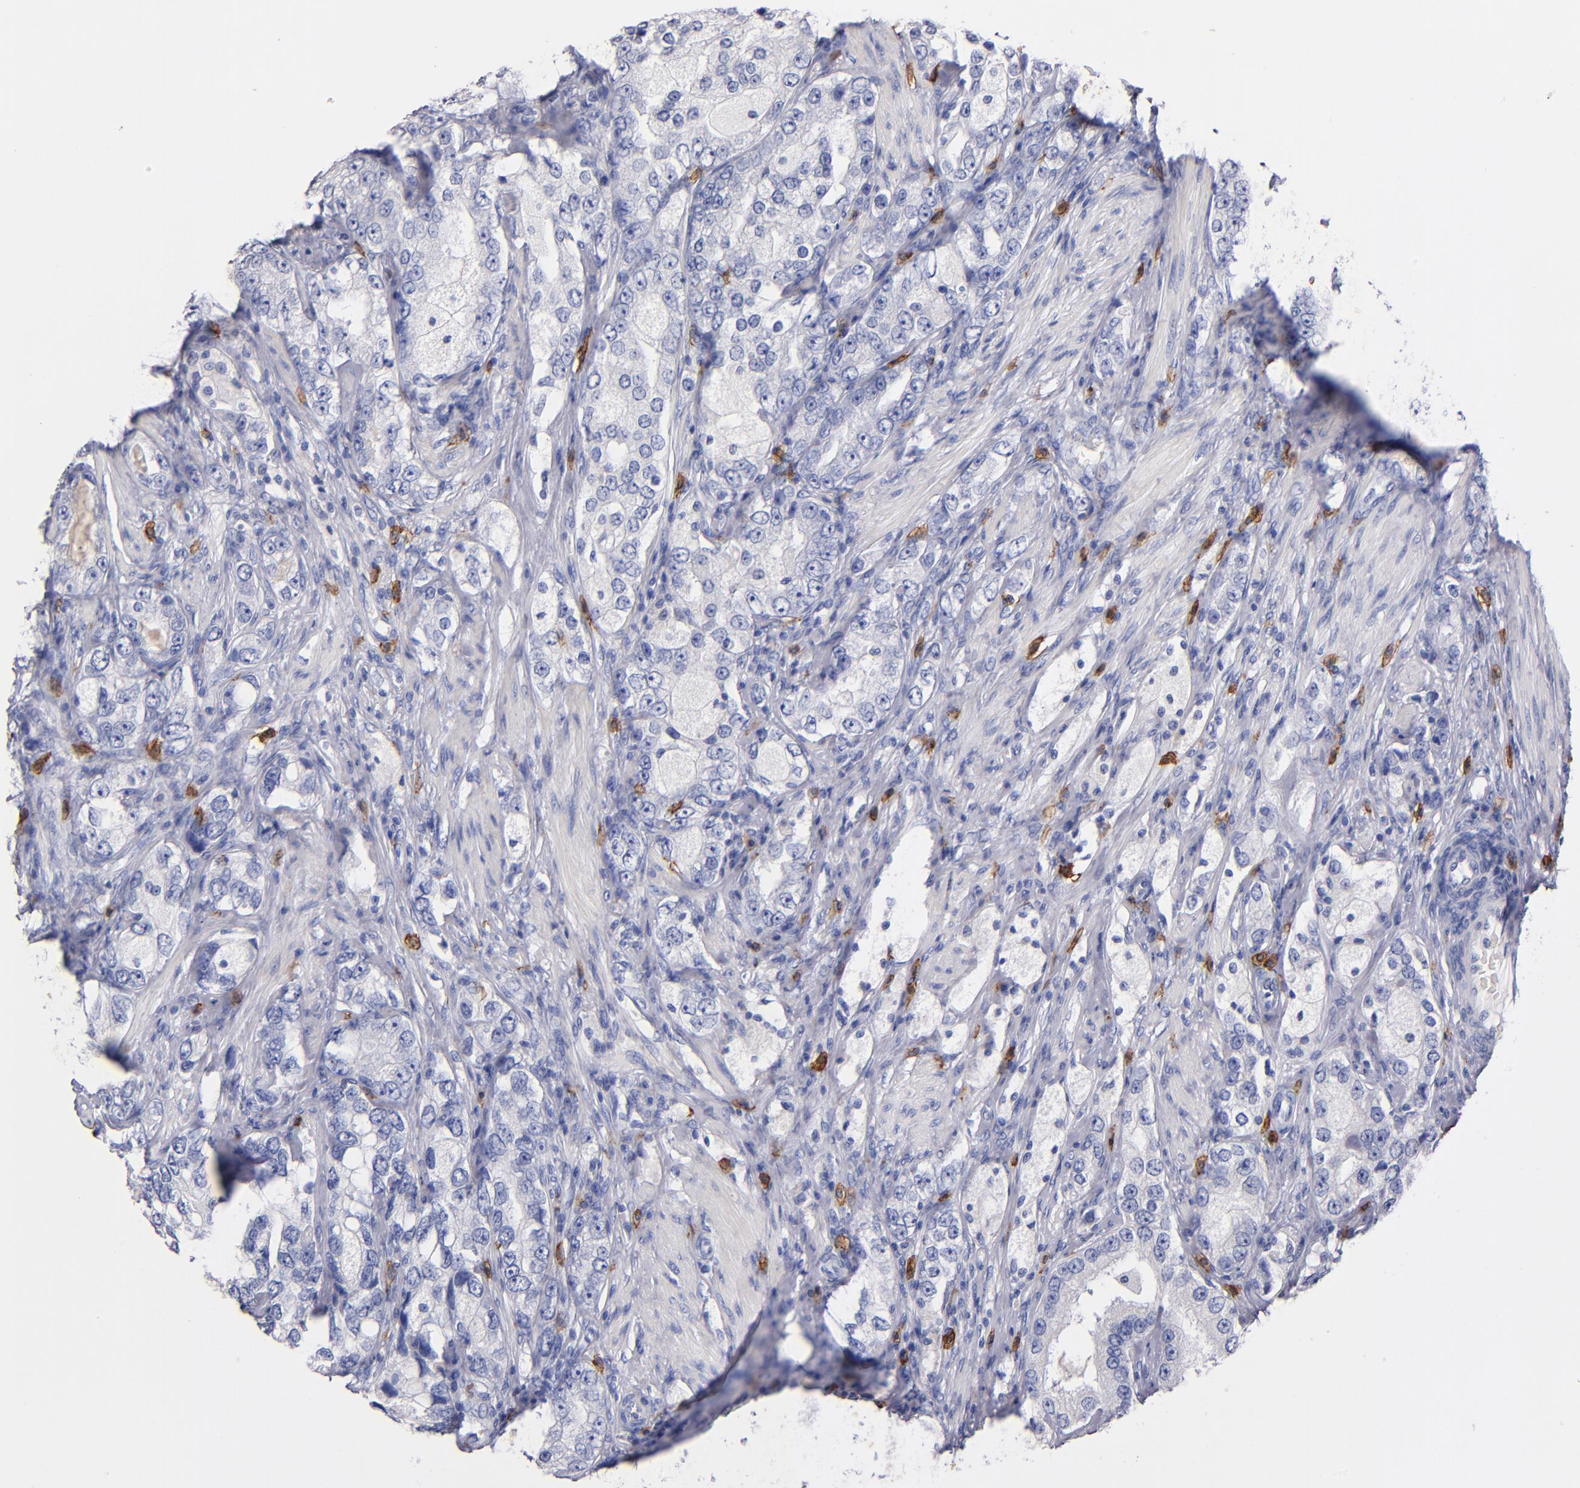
{"staining": {"intensity": "negative", "quantity": "none", "location": "none"}, "tissue": "prostate cancer", "cell_type": "Tumor cells", "image_type": "cancer", "snomed": [{"axis": "morphology", "description": "Adenocarcinoma, High grade"}, {"axis": "topography", "description": "Prostate"}], "caption": "DAB immunohistochemical staining of human prostate cancer (adenocarcinoma (high-grade)) reveals no significant positivity in tumor cells. Brightfield microscopy of immunohistochemistry (IHC) stained with DAB (brown) and hematoxylin (blue), captured at high magnification.", "gene": "KIT", "patient": {"sex": "male", "age": 63}}